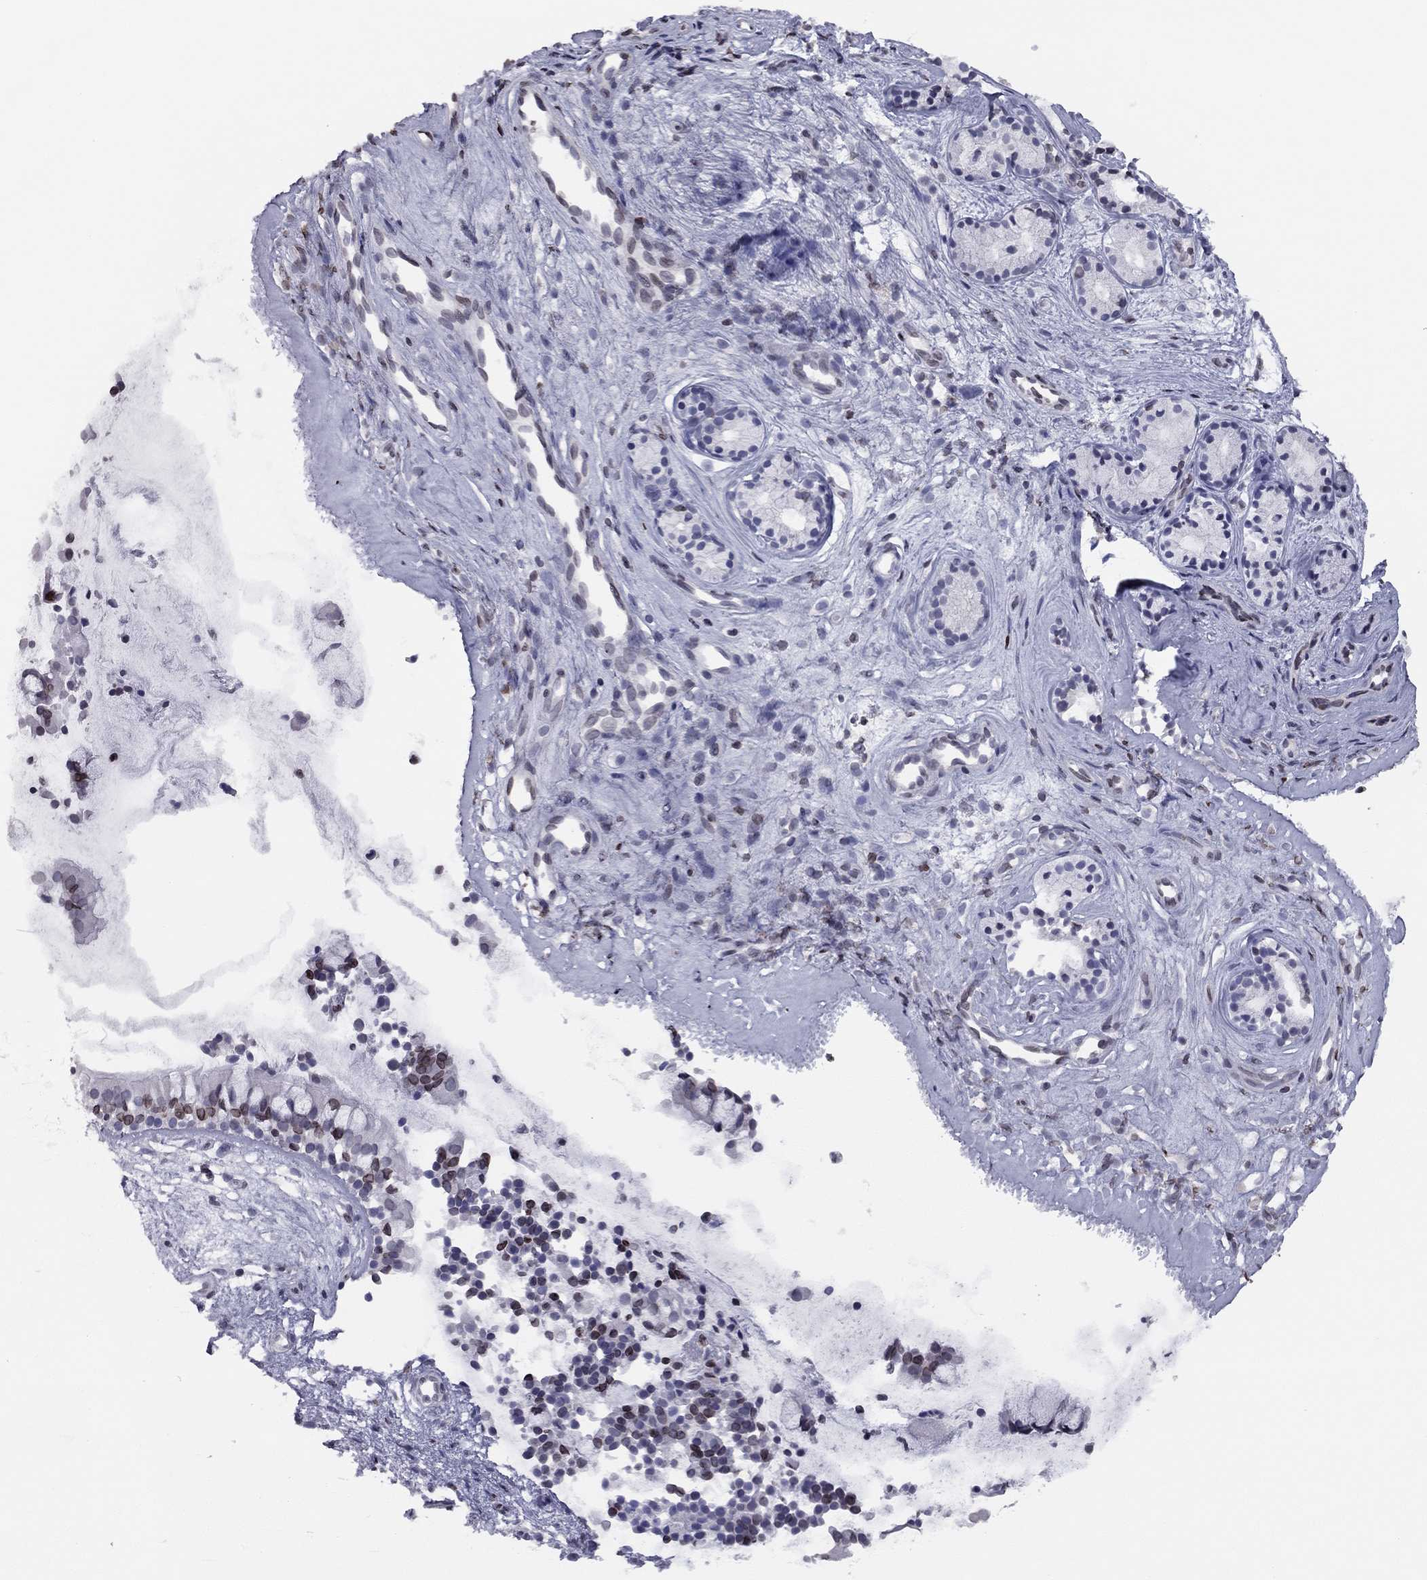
{"staining": {"intensity": "moderate", "quantity": "<25%", "location": "cytoplasmic/membranous,nuclear"}, "tissue": "nasopharynx", "cell_type": "Respiratory epithelial cells", "image_type": "normal", "snomed": [{"axis": "morphology", "description": "Normal tissue, NOS"}, {"axis": "topography", "description": "Nasopharynx"}], "caption": "Immunohistochemistry (IHC) image of normal nasopharynx stained for a protein (brown), which reveals low levels of moderate cytoplasmic/membranous,nuclear staining in about <25% of respiratory epithelial cells.", "gene": "ESPL1", "patient": {"sex": "female", "age": 52}}